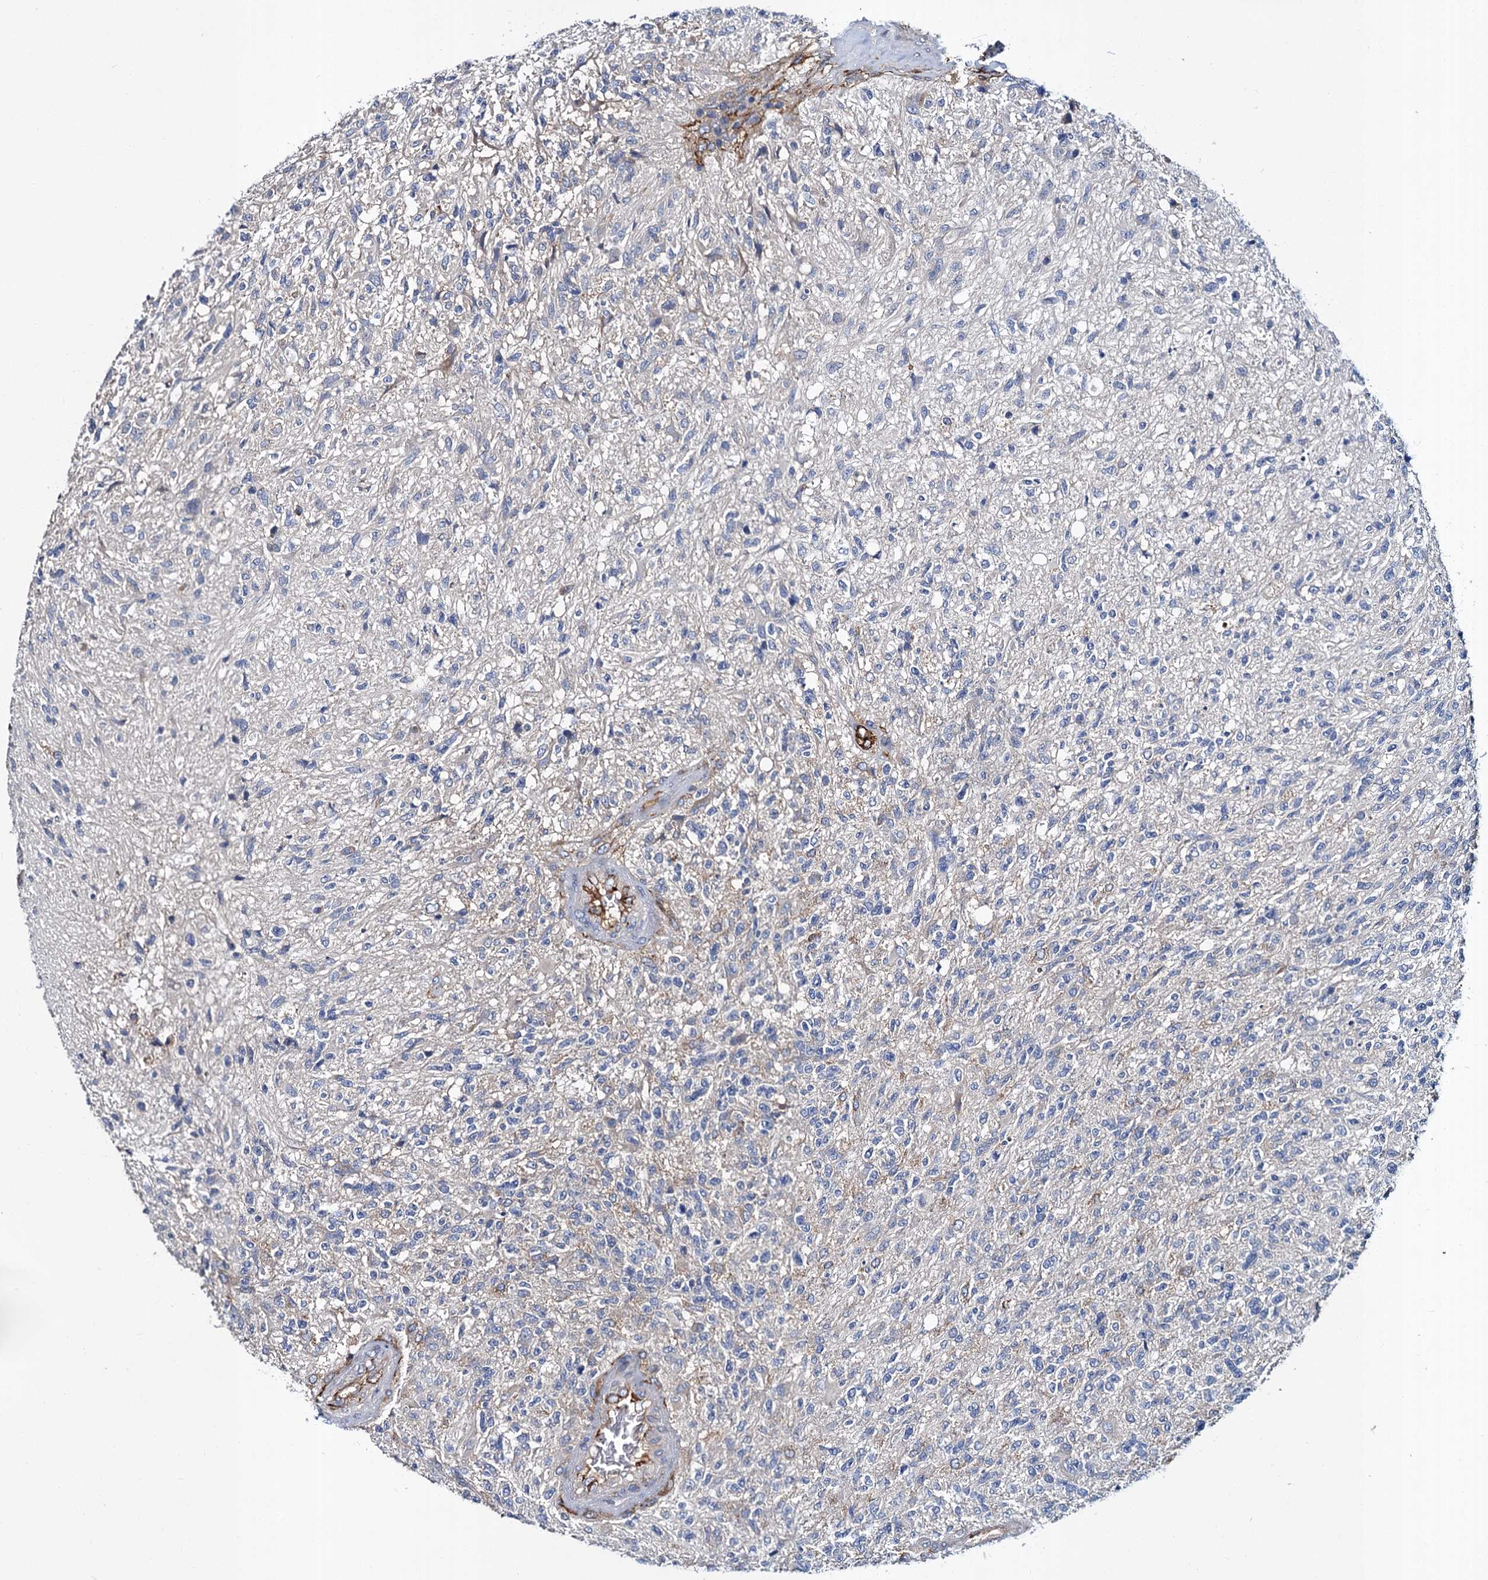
{"staining": {"intensity": "negative", "quantity": "none", "location": "none"}, "tissue": "glioma", "cell_type": "Tumor cells", "image_type": "cancer", "snomed": [{"axis": "morphology", "description": "Glioma, malignant, High grade"}, {"axis": "topography", "description": "Brain"}], "caption": "A high-resolution histopathology image shows IHC staining of glioma, which shows no significant positivity in tumor cells.", "gene": "CACNA1C", "patient": {"sex": "male", "age": 56}}